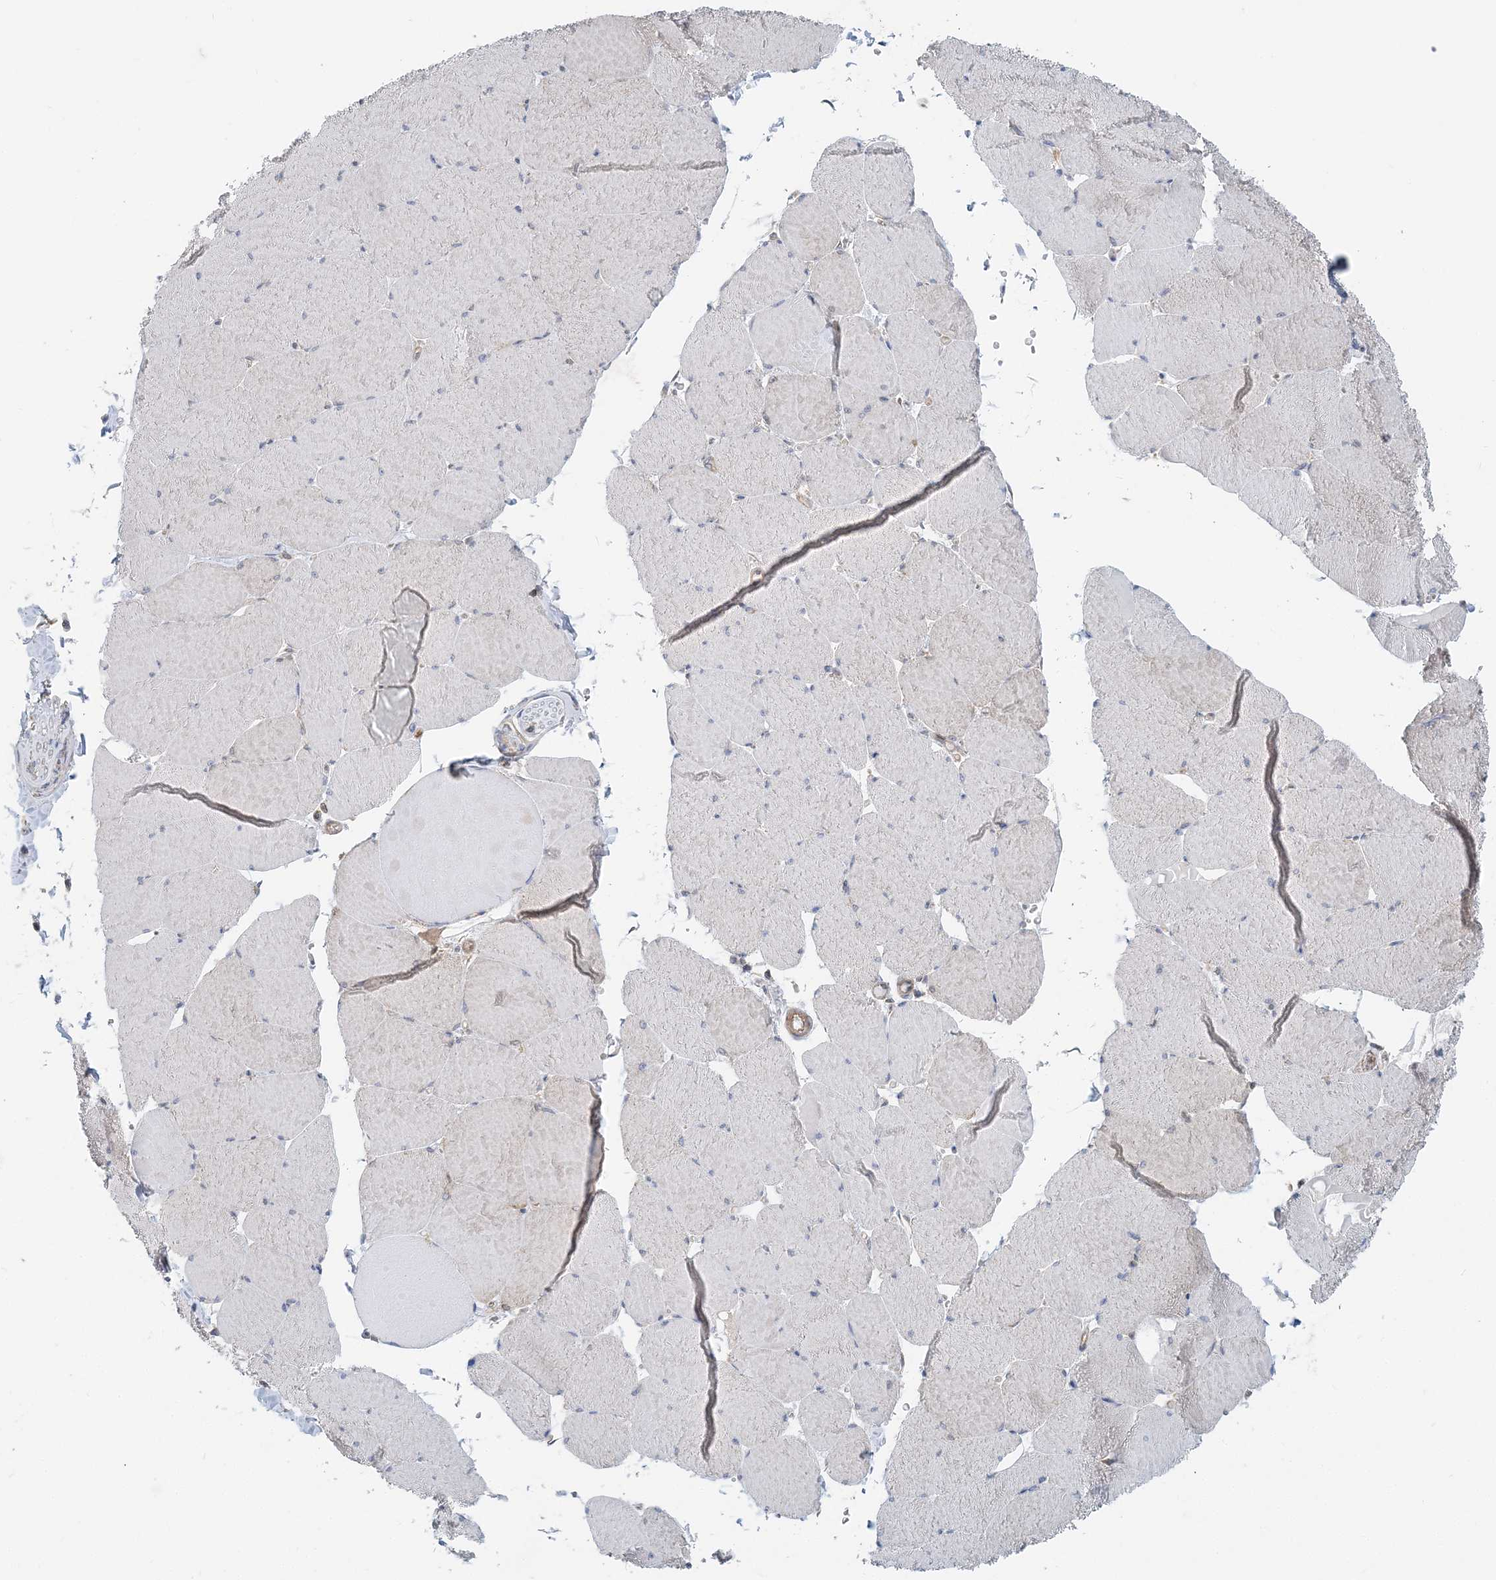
{"staining": {"intensity": "weak", "quantity": "25%-75%", "location": "cytoplasmic/membranous"}, "tissue": "skeletal muscle", "cell_type": "Myocytes", "image_type": "normal", "snomed": [{"axis": "morphology", "description": "Normal tissue, NOS"}, {"axis": "topography", "description": "Skeletal muscle"}, {"axis": "topography", "description": "Head-Neck"}], "caption": "Immunohistochemistry histopathology image of normal human skeletal muscle stained for a protein (brown), which displays low levels of weak cytoplasmic/membranous expression in about 25%-75% of myocytes.", "gene": "MOB4", "patient": {"sex": "male", "age": 66}}